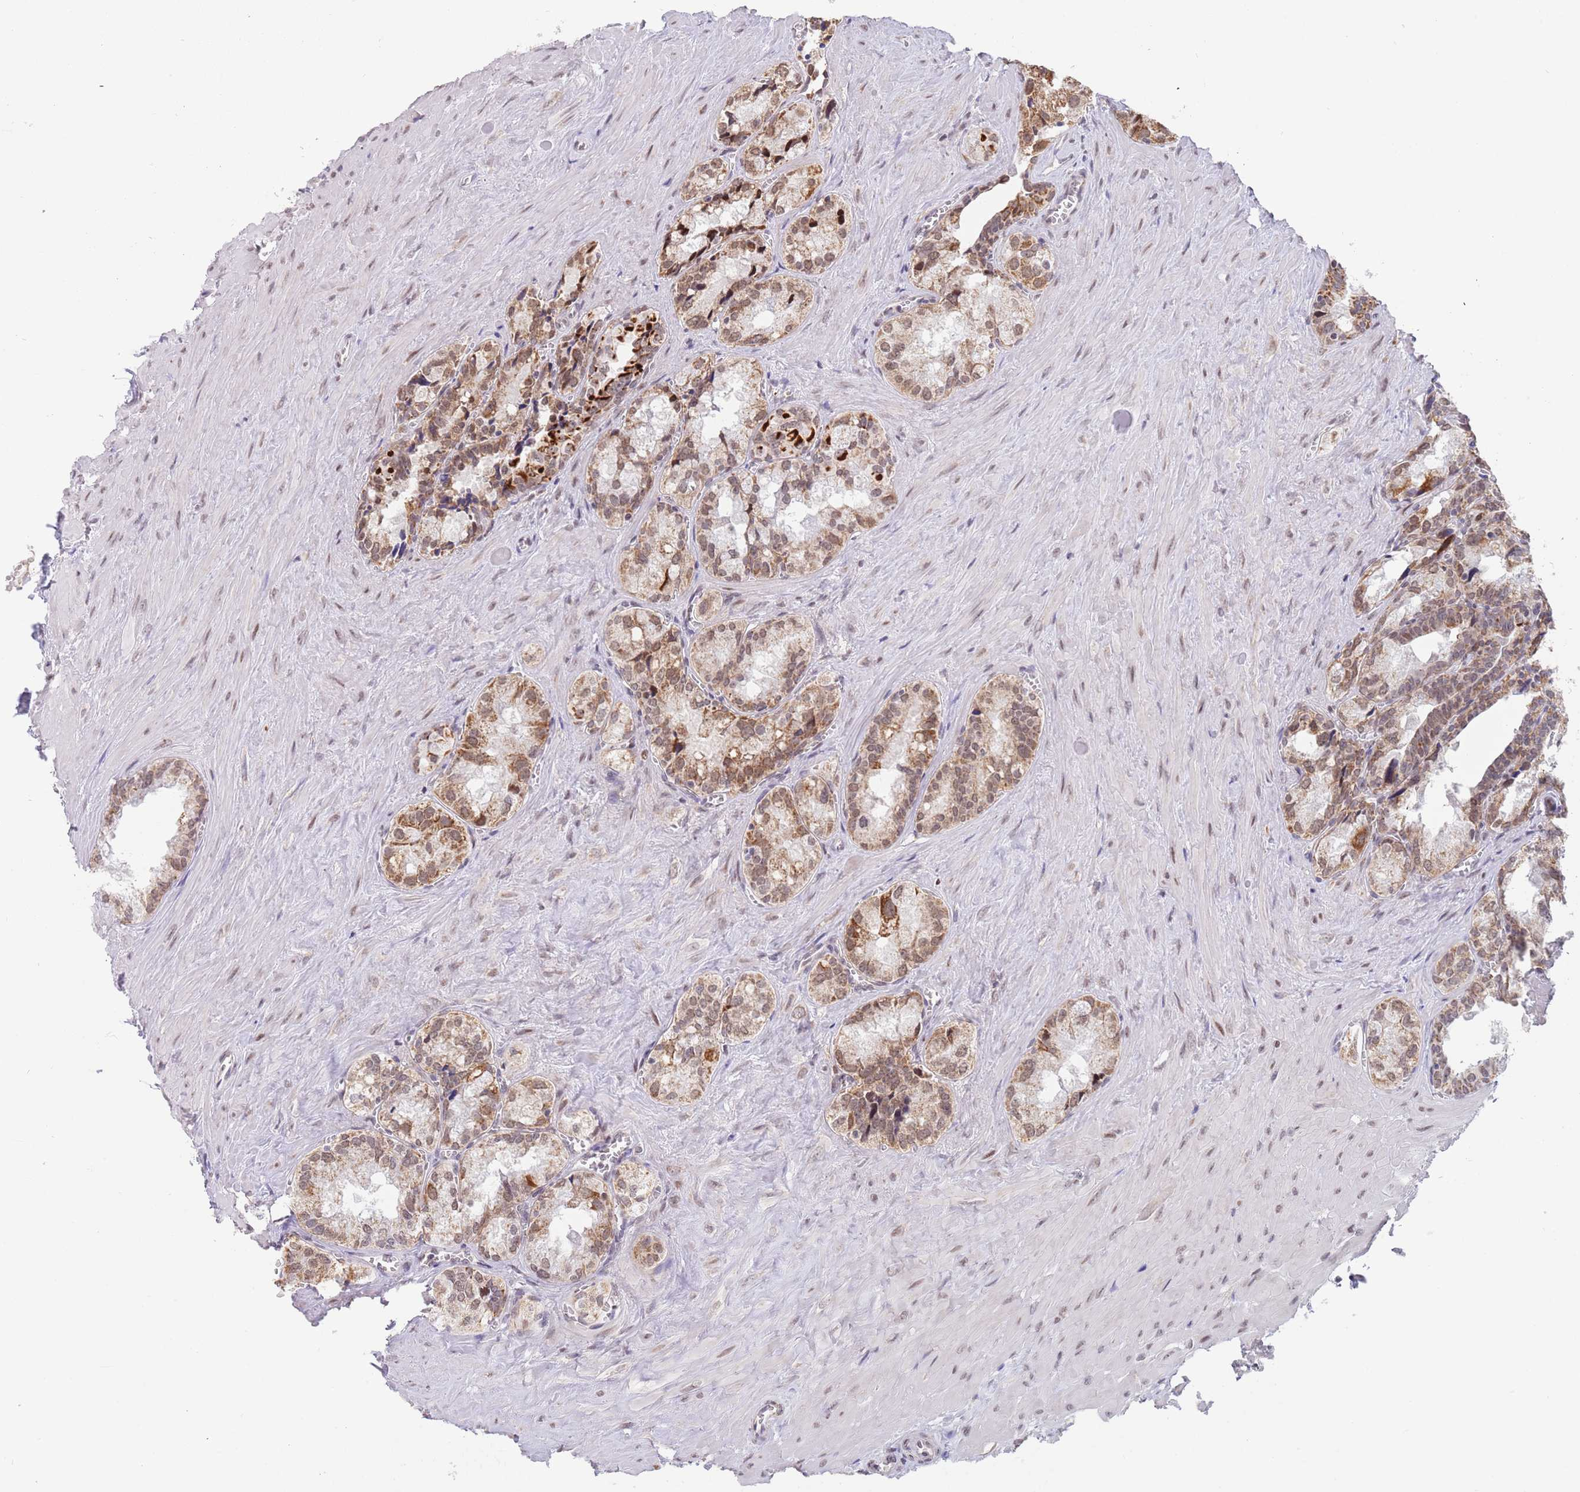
{"staining": {"intensity": "moderate", "quantity": ">75%", "location": "cytoplasmic/membranous,nuclear"}, "tissue": "seminal vesicle", "cell_type": "Glandular cells", "image_type": "normal", "snomed": [{"axis": "morphology", "description": "Normal tissue, NOS"}, {"axis": "topography", "description": "Seminal veicle"}], "caption": "Approximately >75% of glandular cells in normal human seminal vesicle demonstrate moderate cytoplasmic/membranous,nuclear protein expression as visualized by brown immunohistochemical staining.", "gene": "TIMM13", "patient": {"sex": "male", "age": 68}}